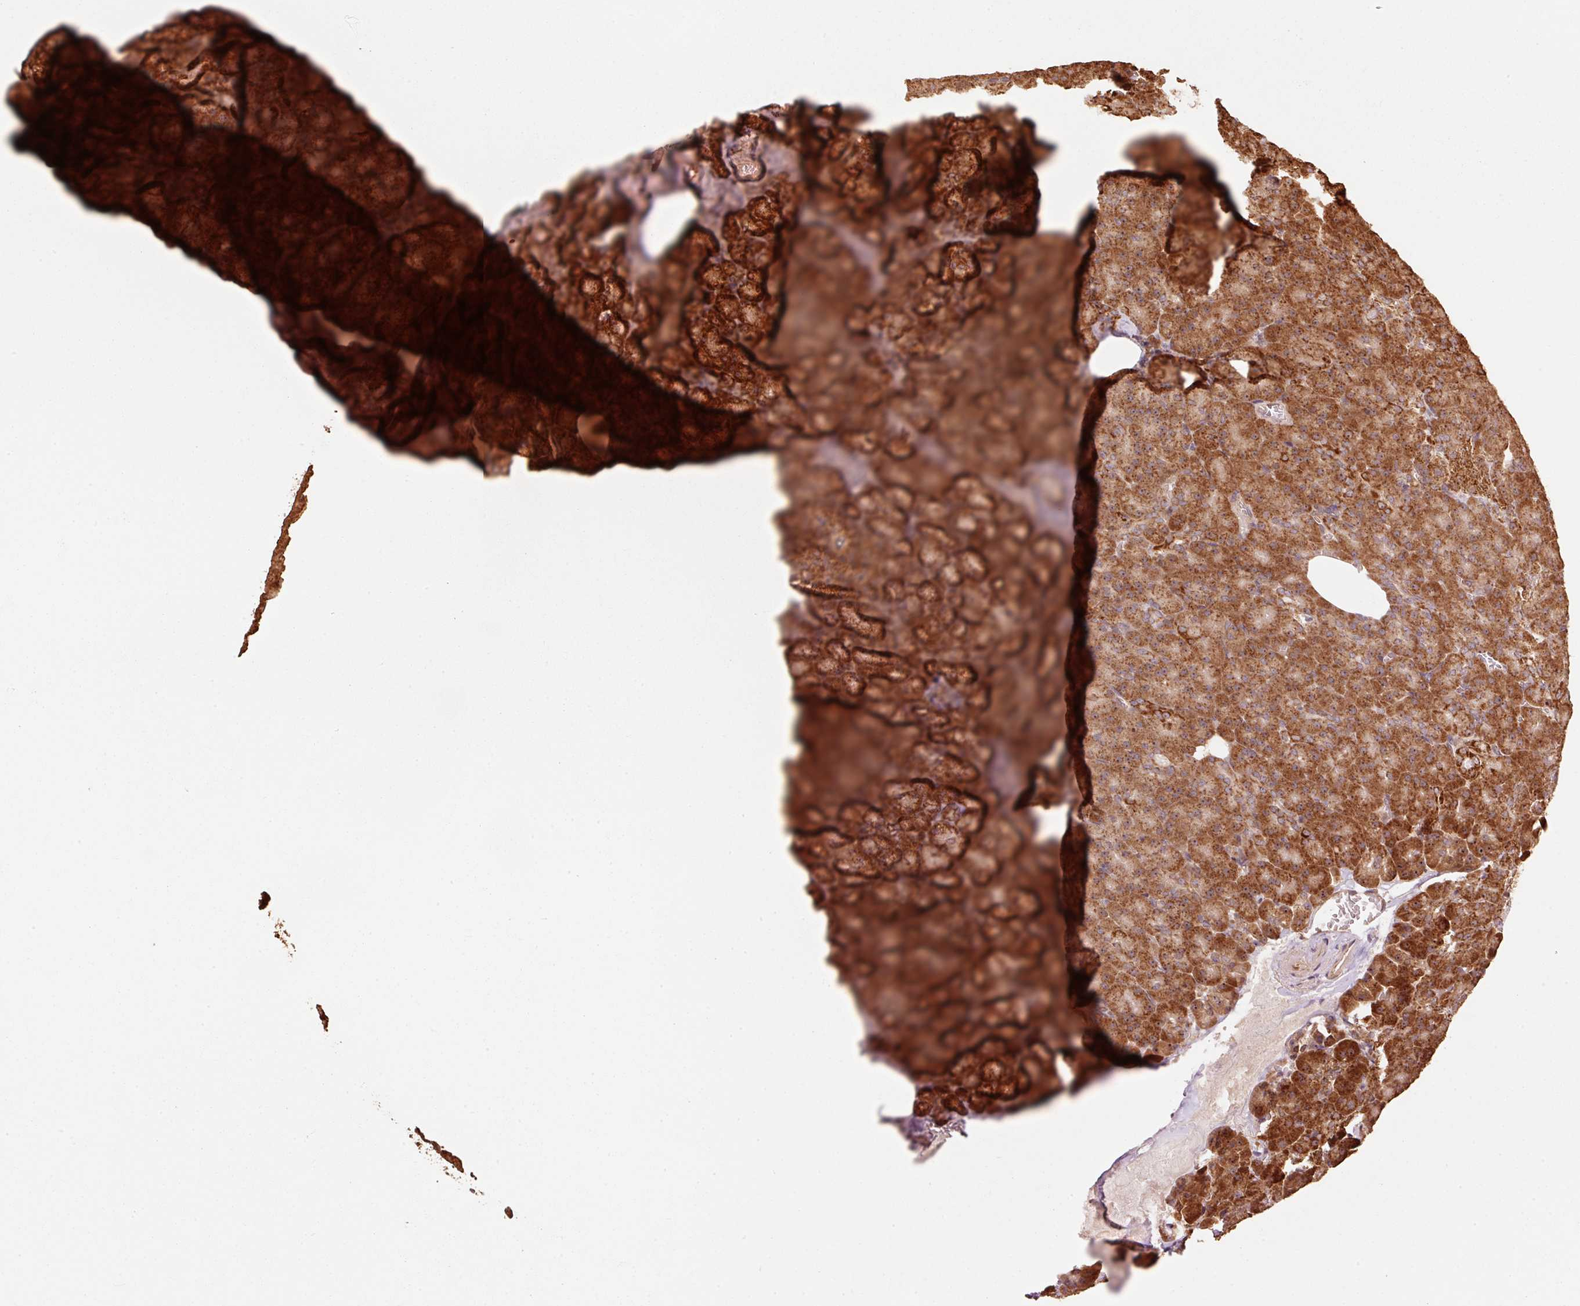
{"staining": {"intensity": "strong", "quantity": ">75%", "location": "cytoplasmic/membranous"}, "tissue": "pancreas", "cell_type": "Exocrine glandular cells", "image_type": "normal", "snomed": [{"axis": "morphology", "description": "Normal tissue, NOS"}, {"axis": "topography", "description": "Pancreas"}], "caption": "Immunohistochemistry (IHC) image of unremarkable pancreas stained for a protein (brown), which exhibits high levels of strong cytoplasmic/membranous expression in about >75% of exocrine glandular cells.", "gene": "MRPL16", "patient": {"sex": "female", "age": 74}}